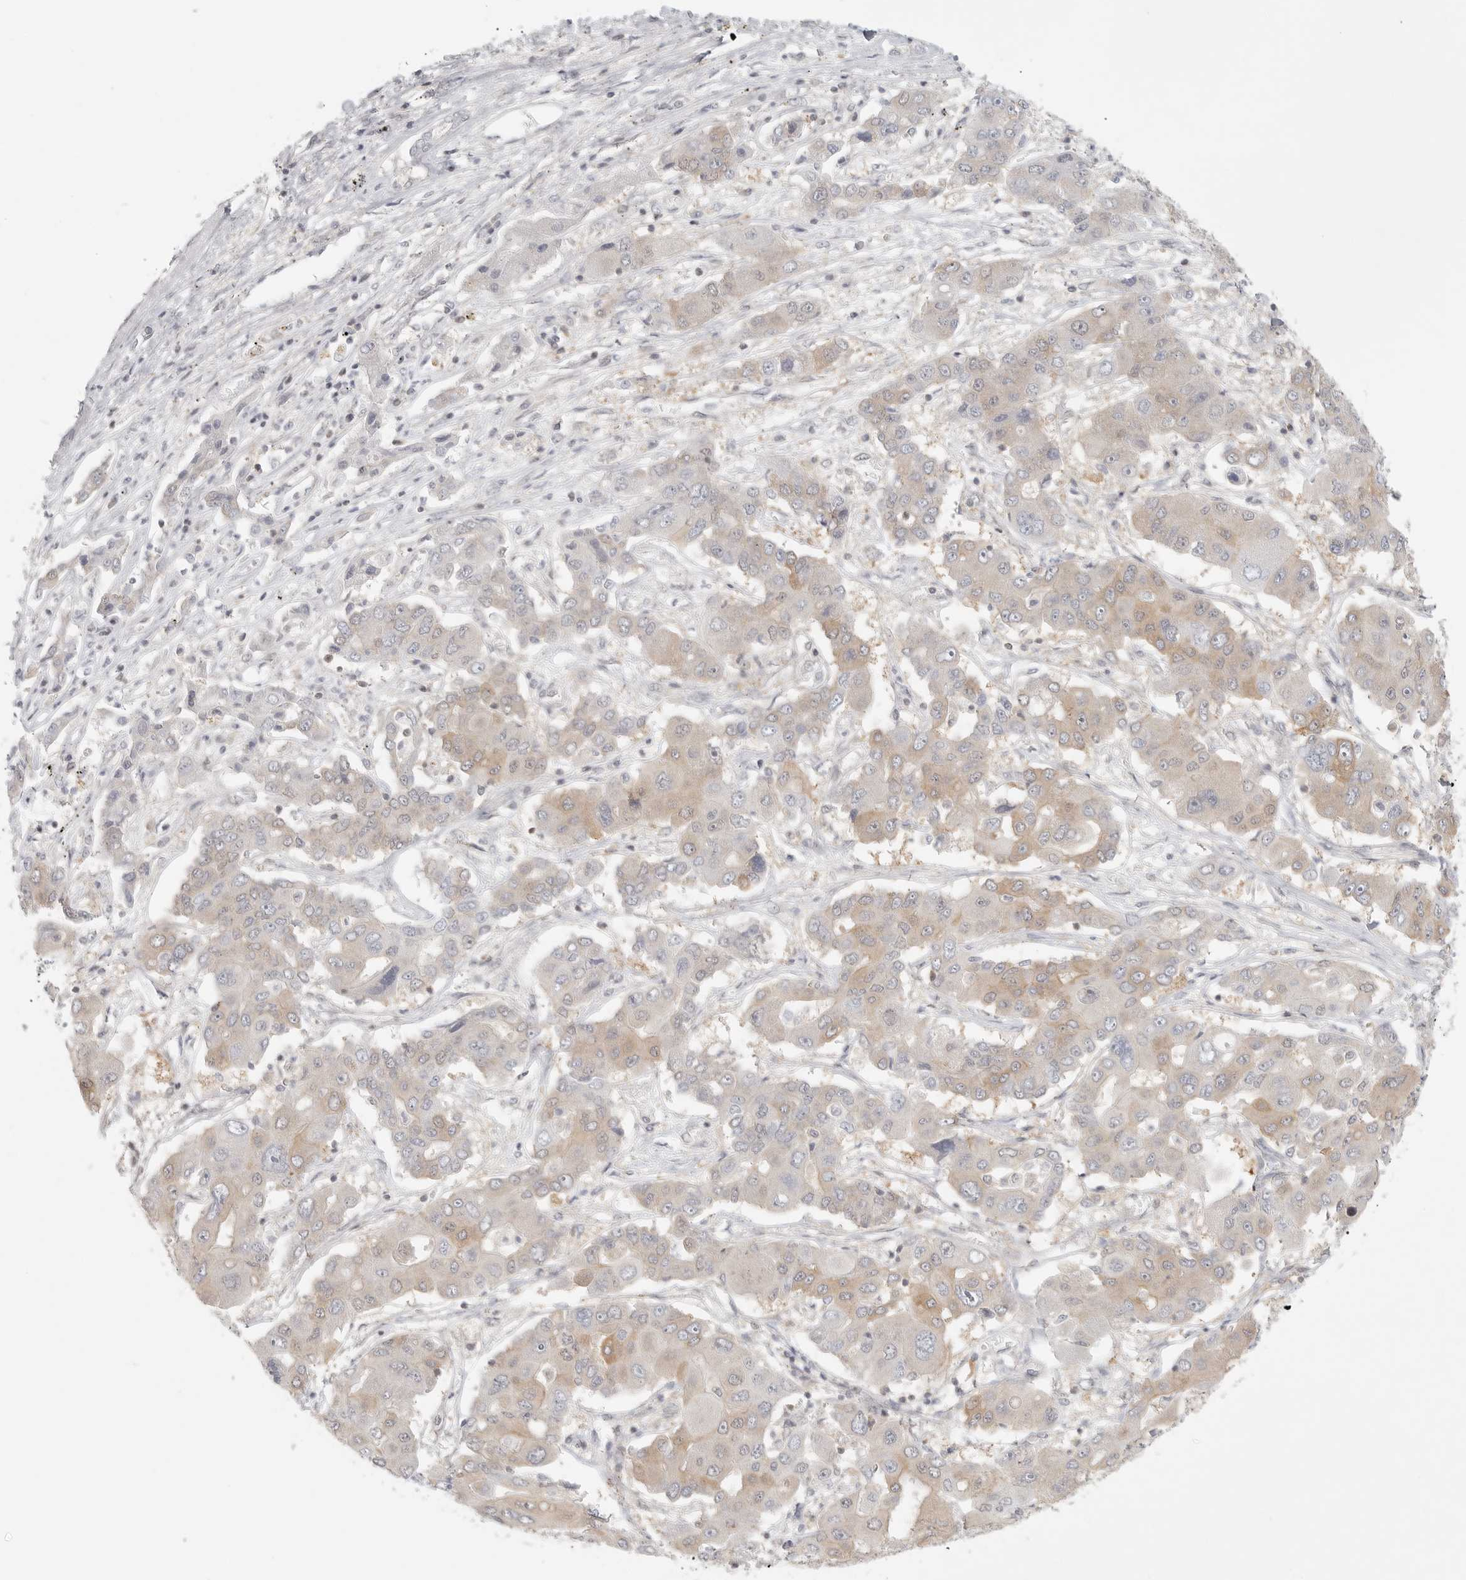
{"staining": {"intensity": "weak", "quantity": "25%-75%", "location": "cytoplasmic/membranous"}, "tissue": "liver cancer", "cell_type": "Tumor cells", "image_type": "cancer", "snomed": [{"axis": "morphology", "description": "Cholangiocarcinoma"}, {"axis": "topography", "description": "Liver"}], "caption": "Immunohistochemistry (DAB (3,3'-diaminobenzidine)) staining of human liver cancer shows weak cytoplasmic/membranous protein positivity in approximately 25%-75% of tumor cells.", "gene": "HDAC6", "patient": {"sex": "male", "age": 67}}